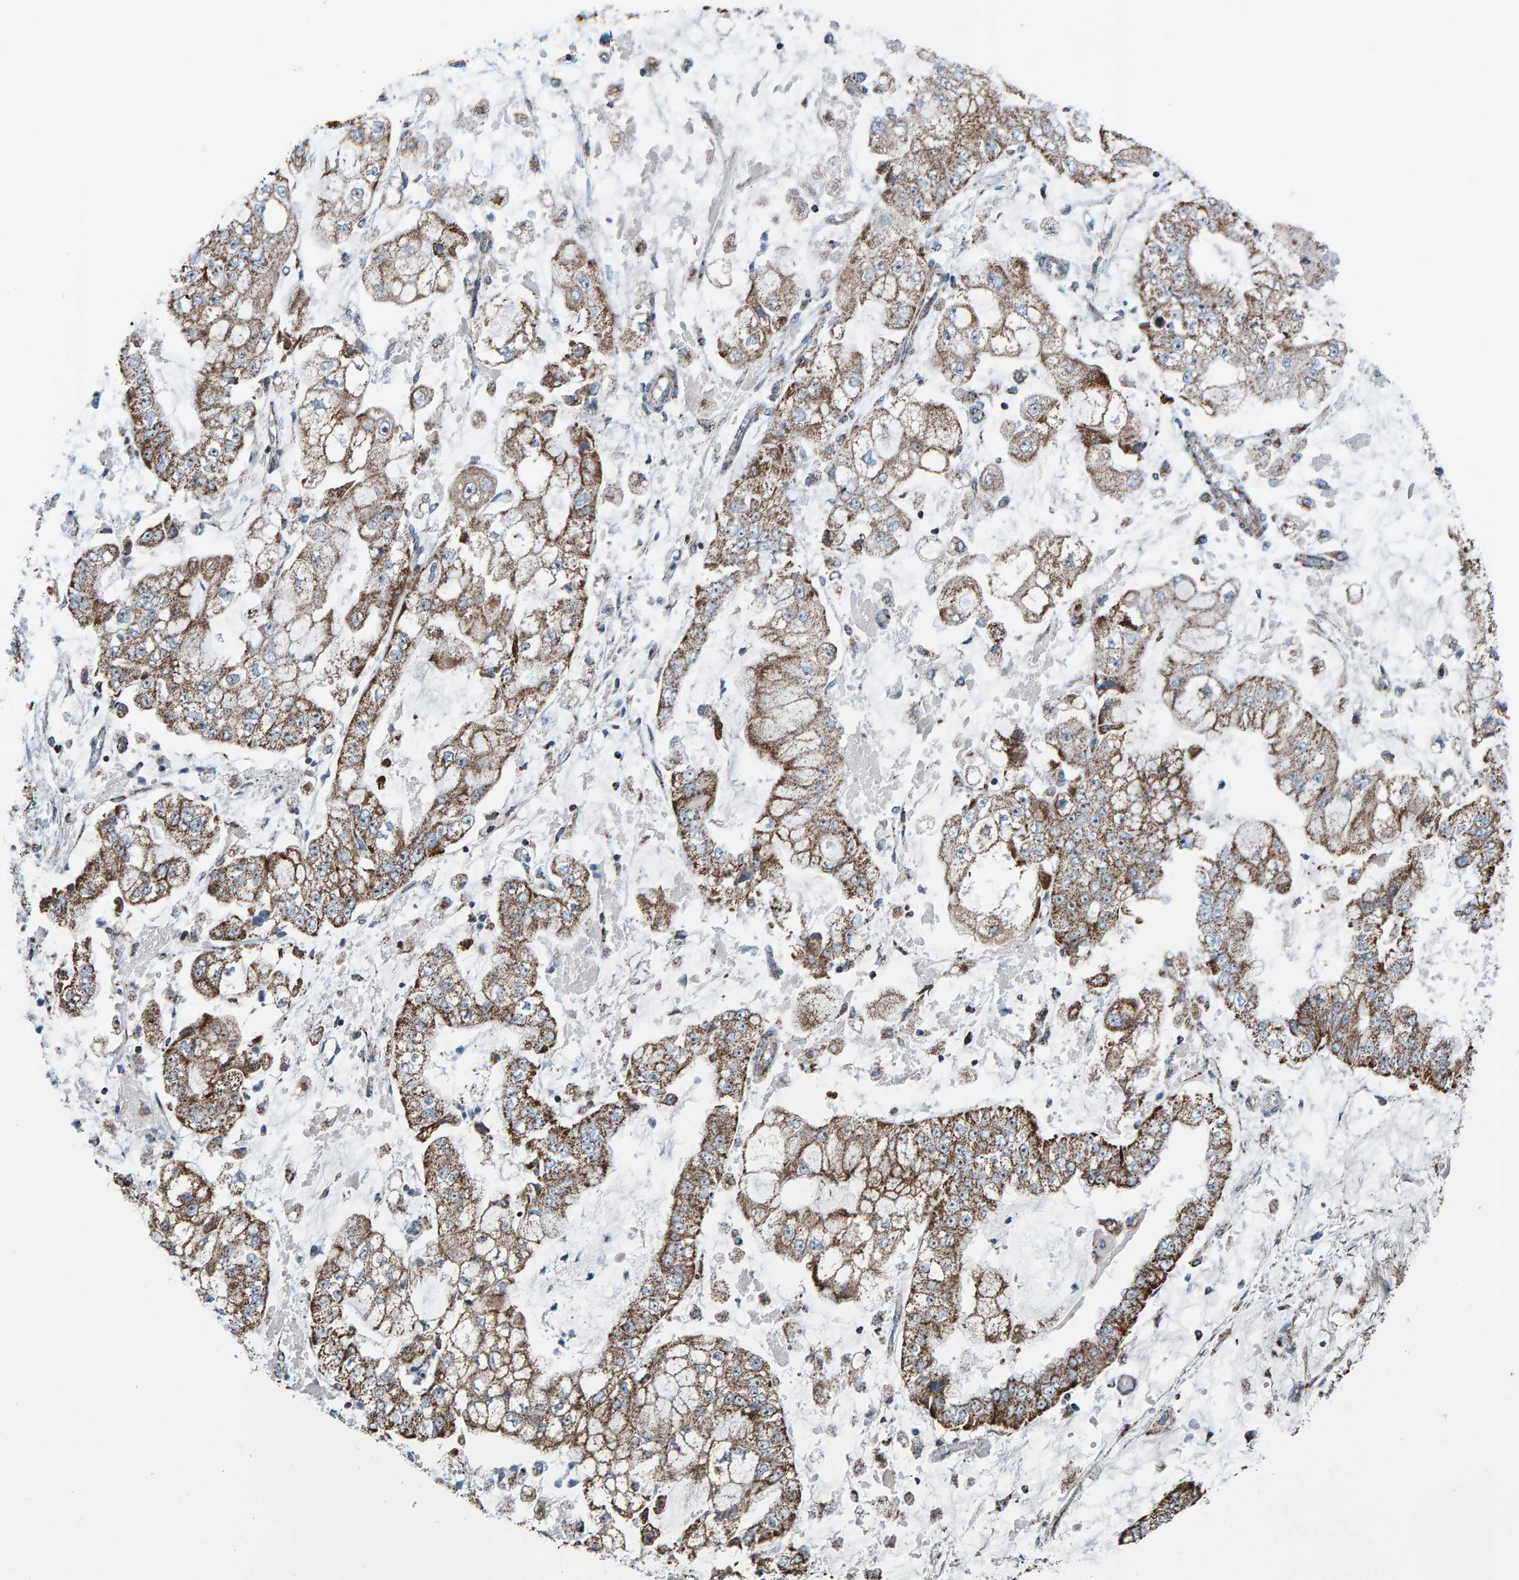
{"staining": {"intensity": "moderate", "quantity": ">75%", "location": "cytoplasmic/membranous"}, "tissue": "stomach cancer", "cell_type": "Tumor cells", "image_type": "cancer", "snomed": [{"axis": "morphology", "description": "Adenocarcinoma, NOS"}, {"axis": "topography", "description": "Stomach"}], "caption": "Stomach cancer stained with immunohistochemistry (IHC) shows moderate cytoplasmic/membranous staining in about >75% of tumor cells. (DAB (3,3'-diaminobenzidine) IHC, brown staining for protein, blue staining for nuclei).", "gene": "ZNF48", "patient": {"sex": "male", "age": 76}}